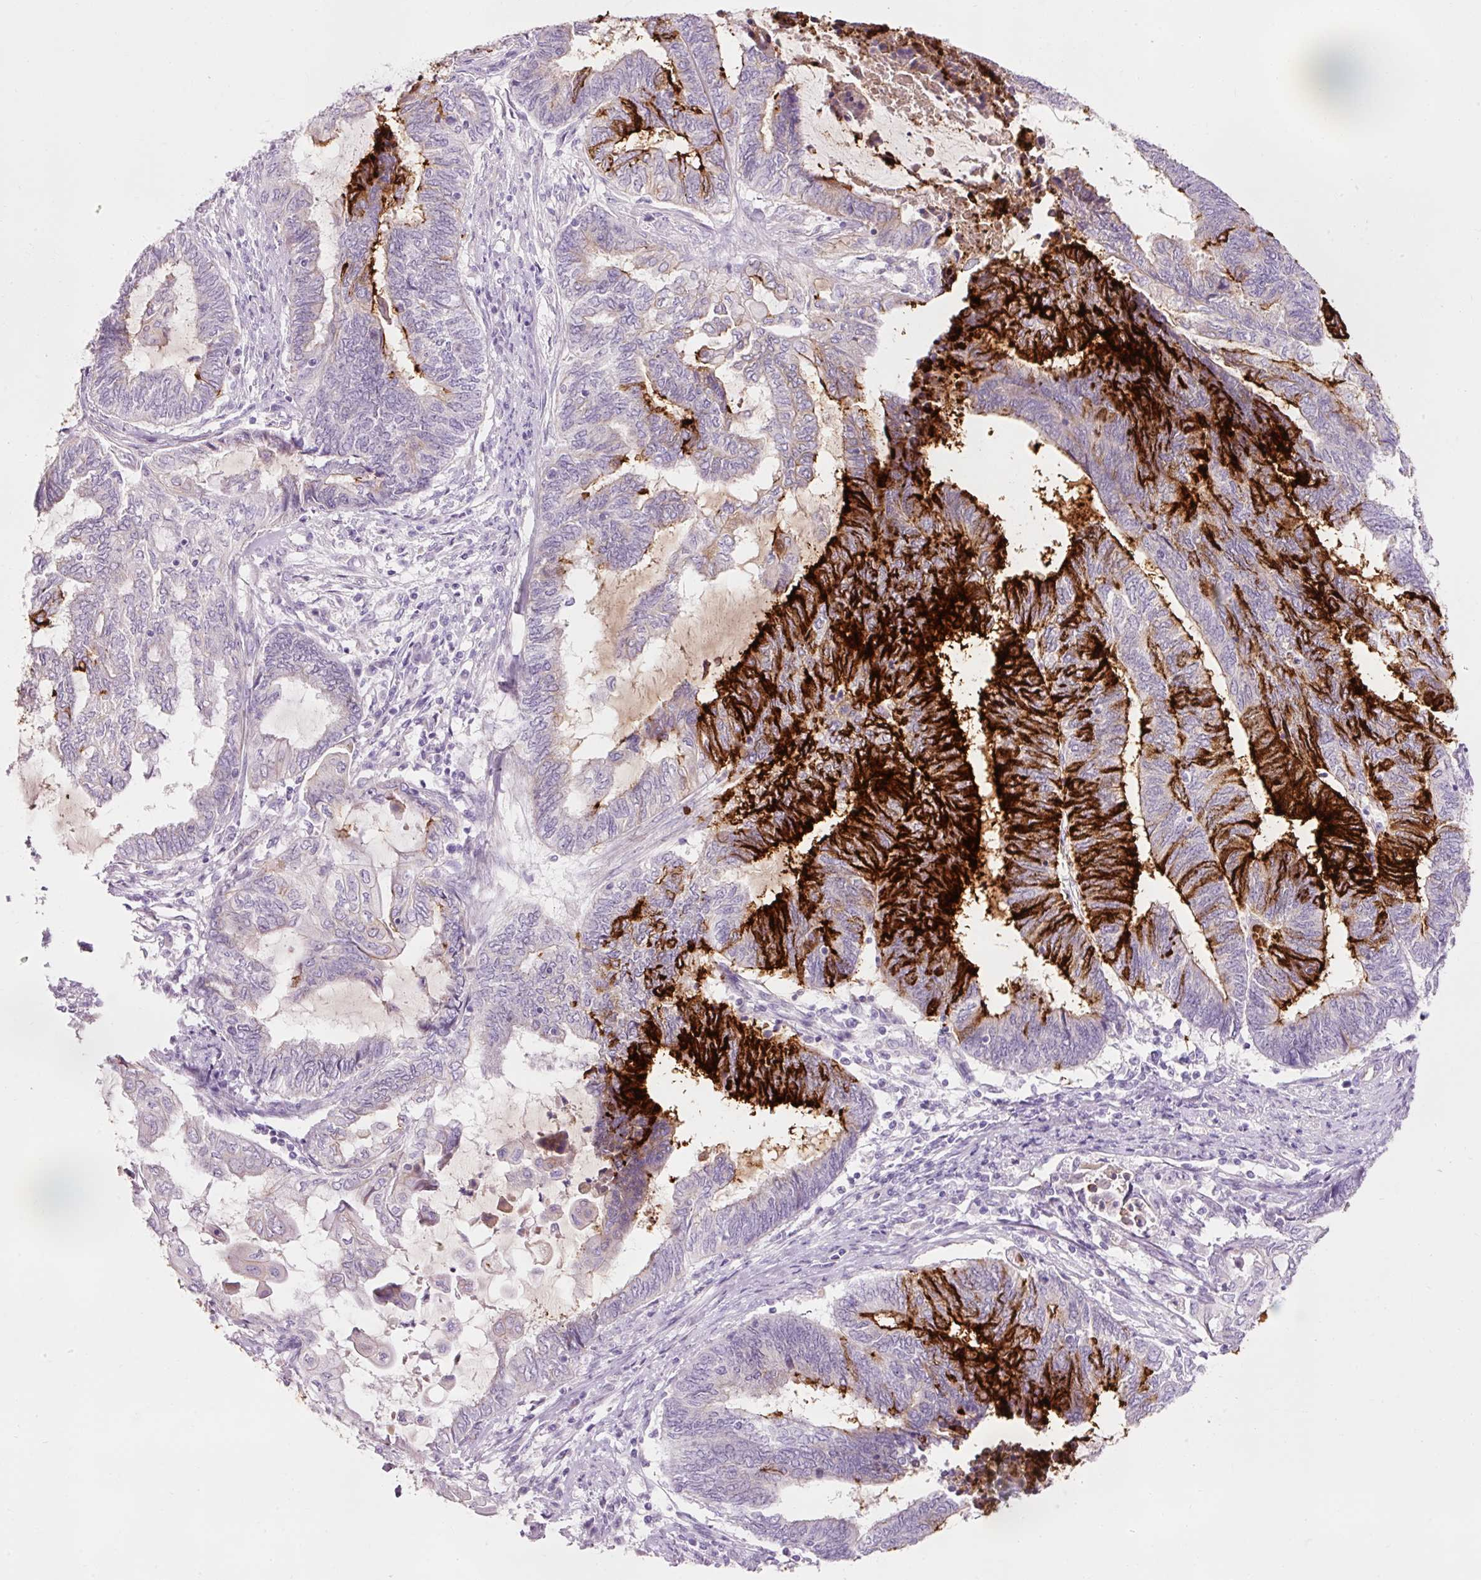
{"staining": {"intensity": "strong", "quantity": "<25%", "location": "cytoplasmic/membranous"}, "tissue": "endometrial cancer", "cell_type": "Tumor cells", "image_type": "cancer", "snomed": [{"axis": "morphology", "description": "Adenocarcinoma, NOS"}, {"axis": "topography", "description": "Uterus"}, {"axis": "topography", "description": "Endometrium"}], "caption": "Immunohistochemical staining of adenocarcinoma (endometrial) displays medium levels of strong cytoplasmic/membranous expression in approximately <25% of tumor cells. (IHC, brightfield microscopy, high magnification).", "gene": "DHRS11", "patient": {"sex": "female", "age": 70}}